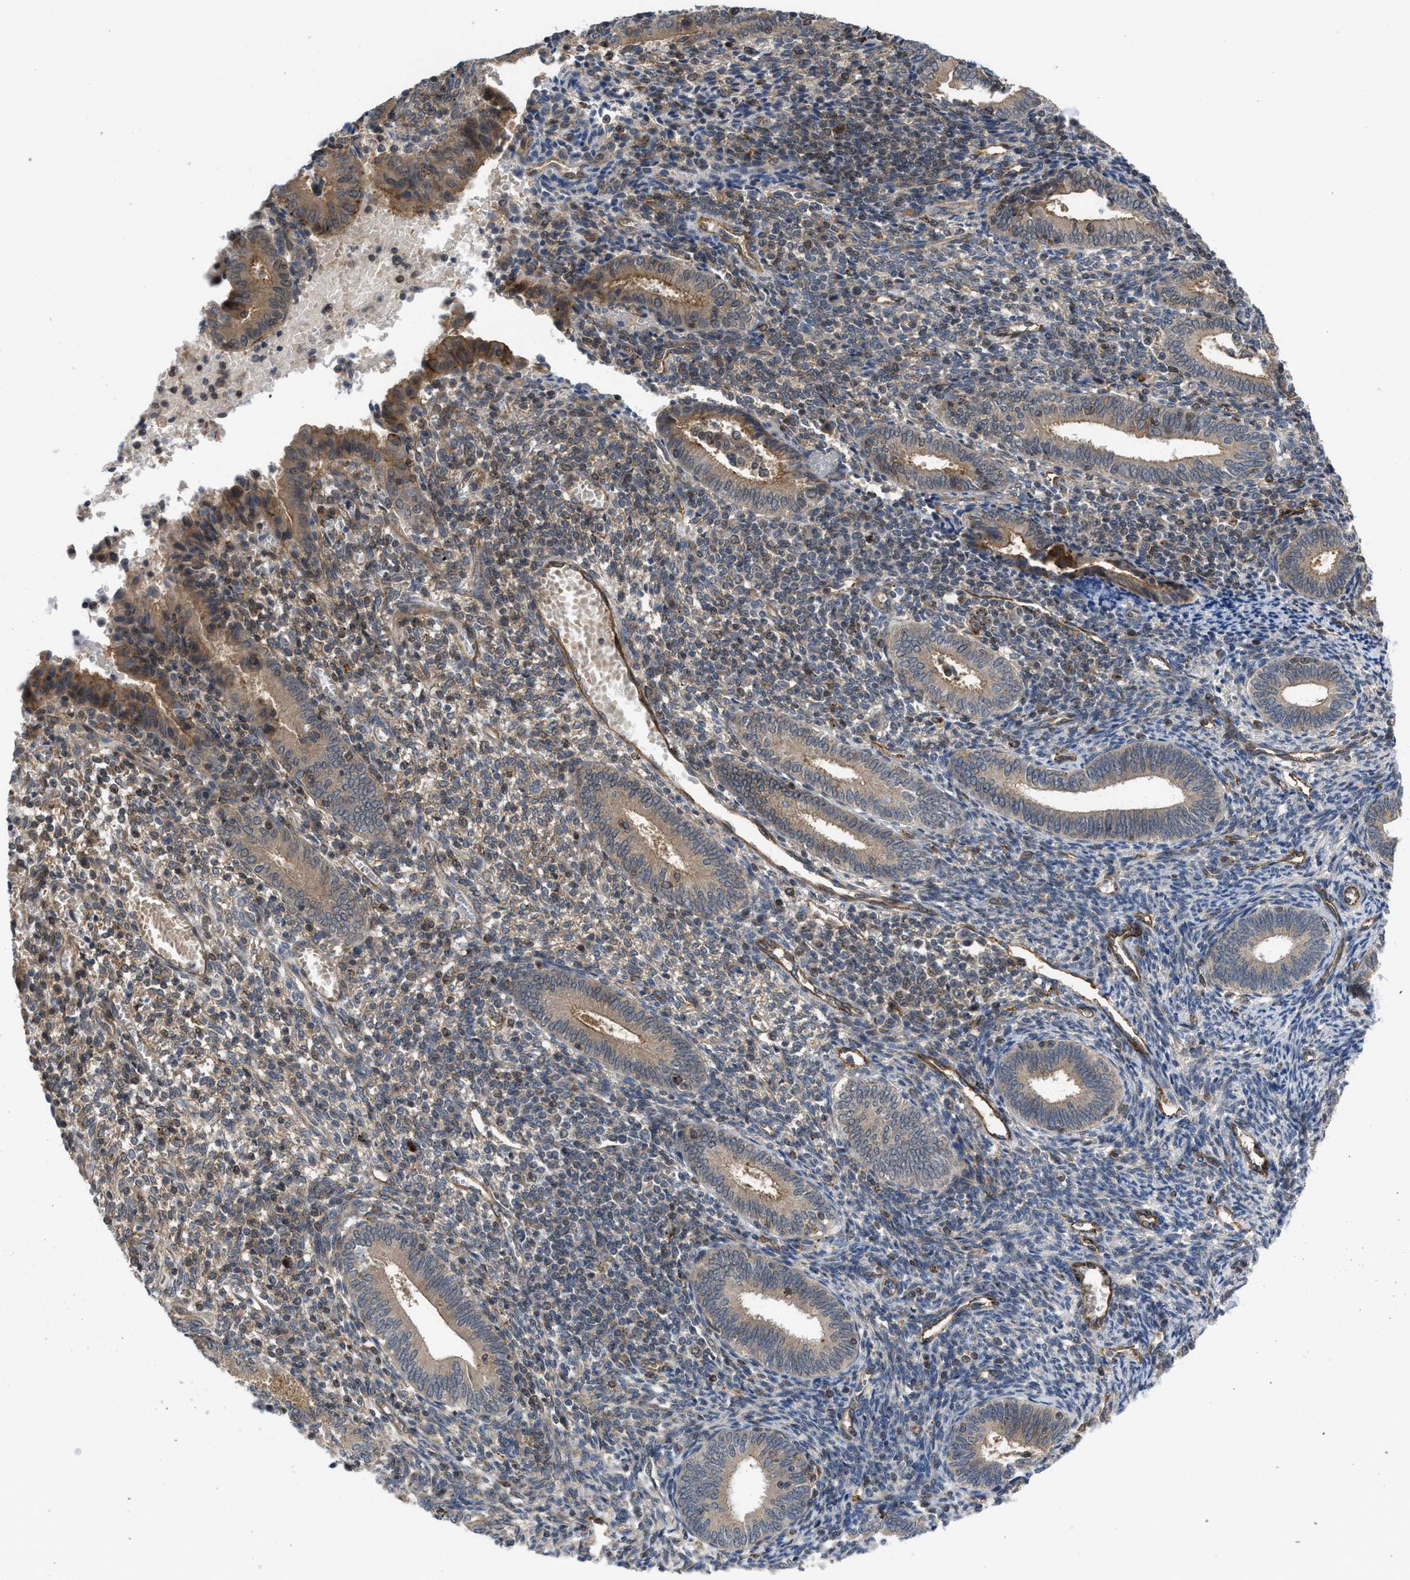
{"staining": {"intensity": "weak", "quantity": "<25%", "location": "cytoplasmic/membranous"}, "tissue": "endometrium", "cell_type": "Cells in endometrial stroma", "image_type": "normal", "snomed": [{"axis": "morphology", "description": "Normal tissue, NOS"}, {"axis": "topography", "description": "Endometrium"}], "caption": "DAB (3,3'-diaminobenzidine) immunohistochemical staining of normal endometrium demonstrates no significant positivity in cells in endometrial stroma.", "gene": "GPATCH2L", "patient": {"sex": "female", "age": 41}}